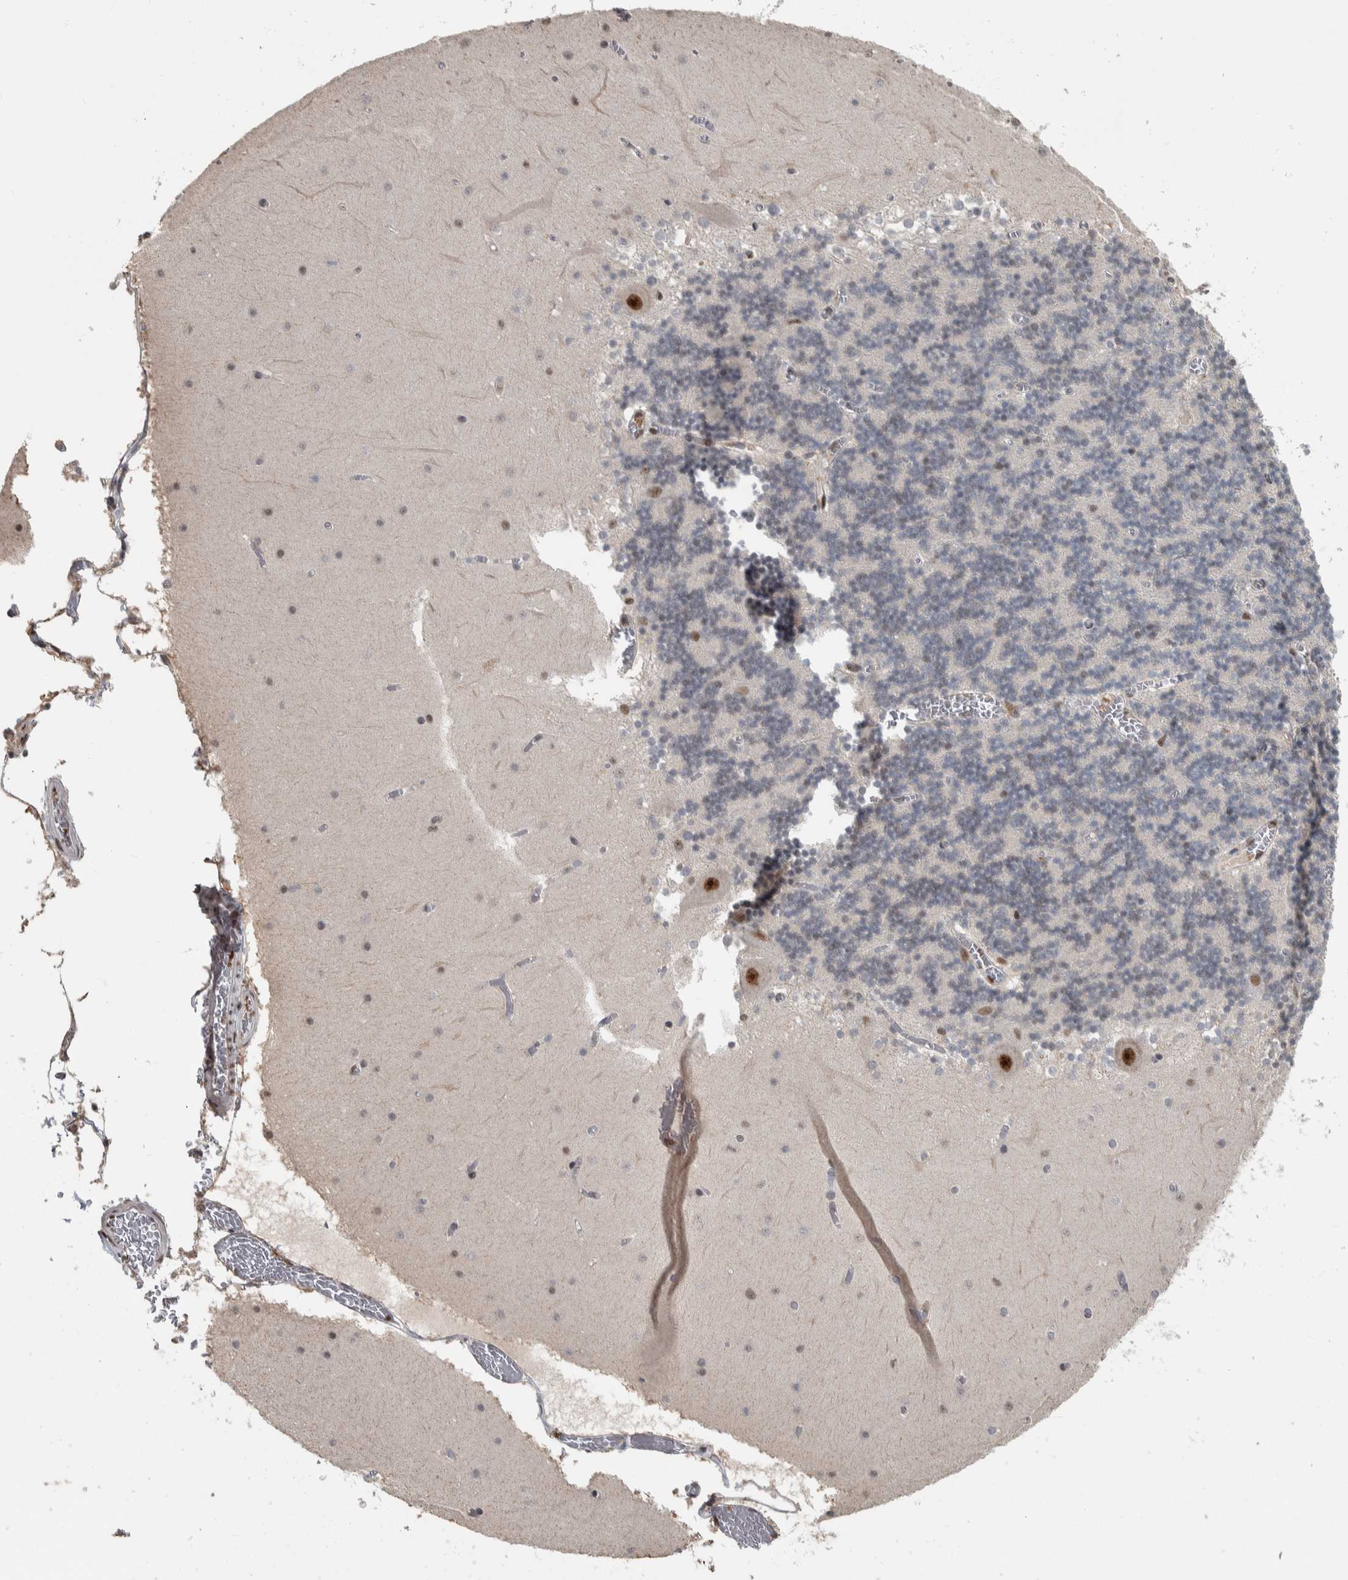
{"staining": {"intensity": "weak", "quantity": "25%-75%", "location": "nuclear"}, "tissue": "cerebellum", "cell_type": "Cells in granular layer", "image_type": "normal", "snomed": [{"axis": "morphology", "description": "Normal tissue, NOS"}, {"axis": "topography", "description": "Cerebellum"}], "caption": "Cells in granular layer reveal weak nuclear staining in approximately 25%-75% of cells in normal cerebellum. The staining was performed using DAB, with brown indicating positive protein expression. Nuclei are stained blue with hematoxylin.", "gene": "DDX42", "patient": {"sex": "female", "age": 28}}